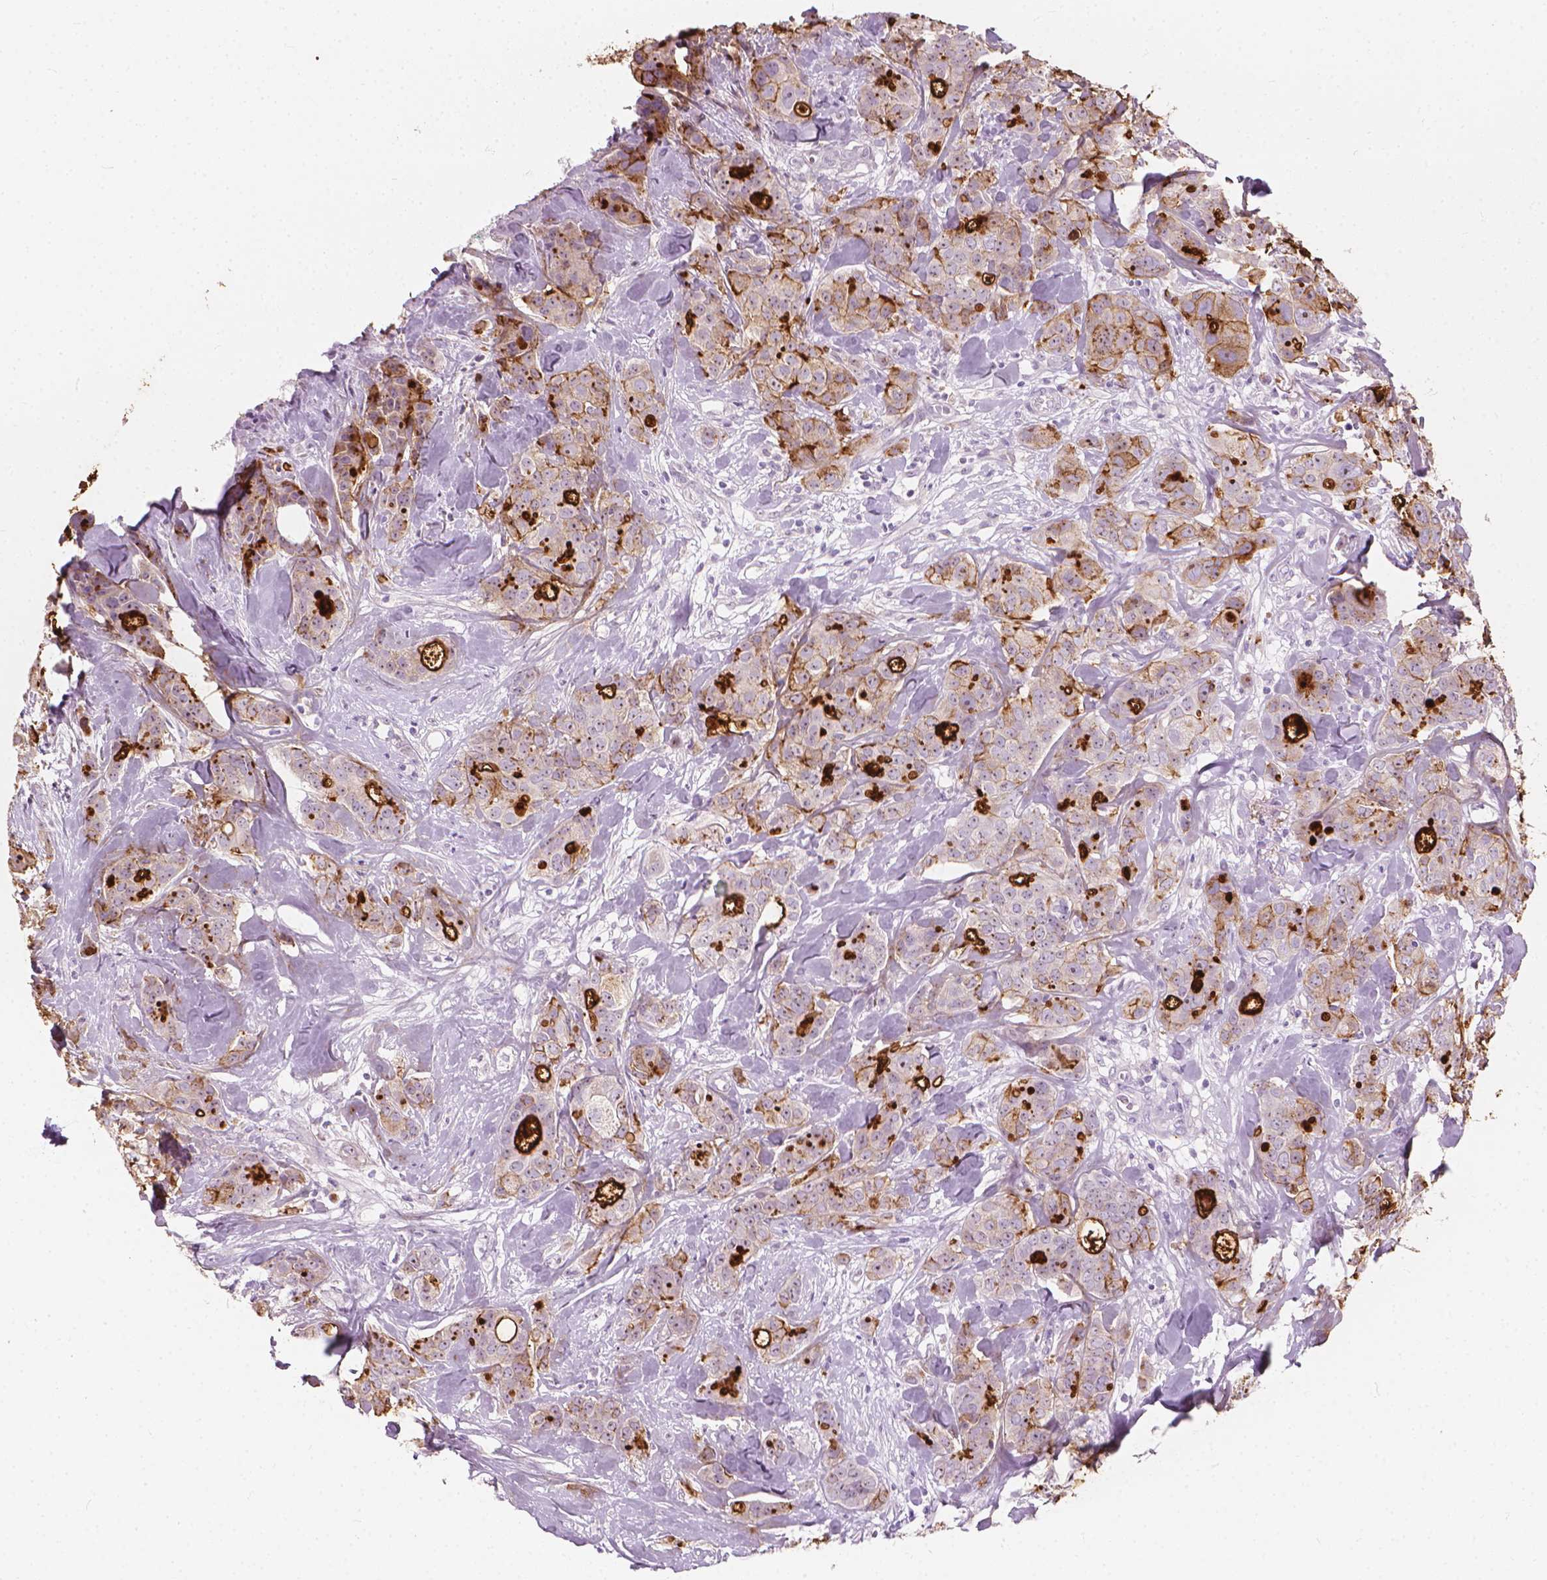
{"staining": {"intensity": "moderate", "quantity": "25%-75%", "location": "cytoplasmic/membranous"}, "tissue": "breast cancer", "cell_type": "Tumor cells", "image_type": "cancer", "snomed": [{"axis": "morphology", "description": "Duct carcinoma"}, {"axis": "topography", "description": "Breast"}], "caption": "A brown stain highlights moderate cytoplasmic/membranous positivity of a protein in human invasive ductal carcinoma (breast) tumor cells.", "gene": "GPRC5A", "patient": {"sex": "female", "age": 43}}